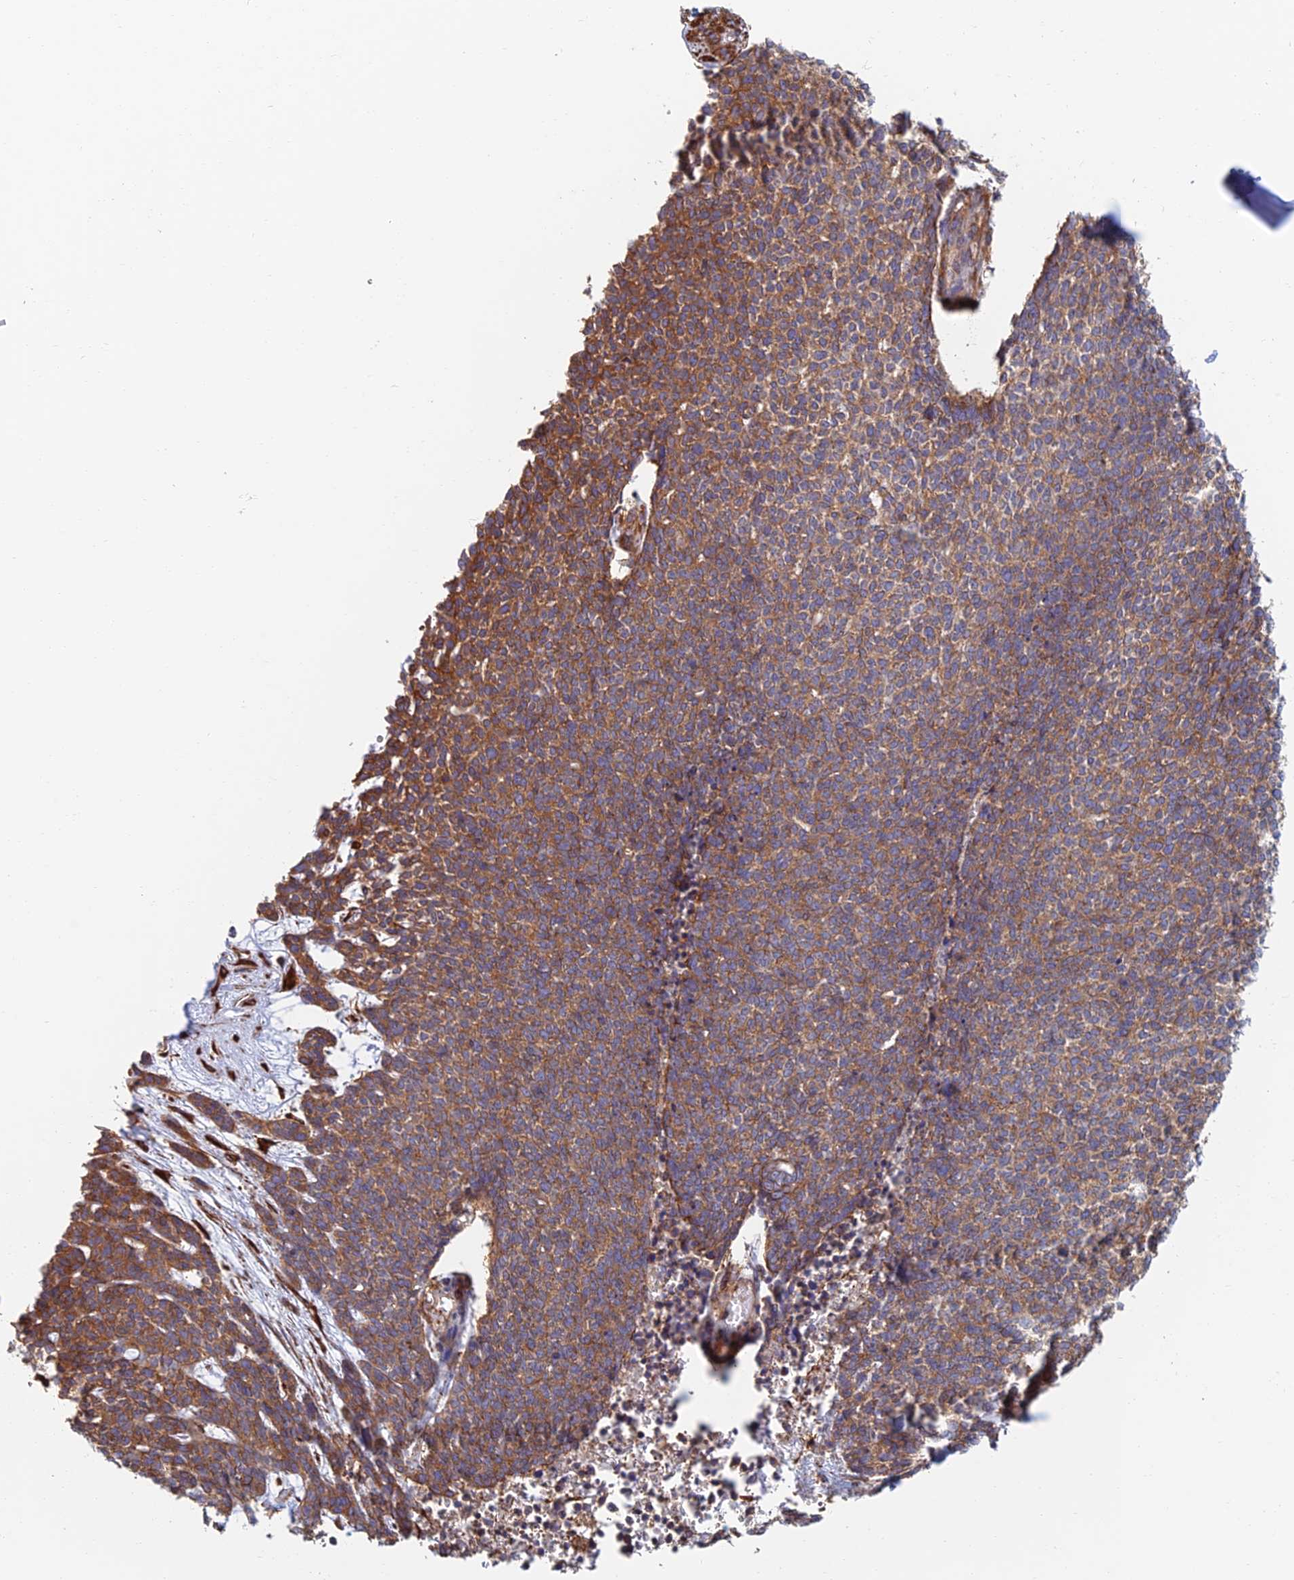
{"staining": {"intensity": "strong", "quantity": ">75%", "location": "cytoplasmic/membranous"}, "tissue": "skin cancer", "cell_type": "Tumor cells", "image_type": "cancer", "snomed": [{"axis": "morphology", "description": "Basal cell carcinoma"}, {"axis": "topography", "description": "Skin"}], "caption": "Strong cytoplasmic/membranous expression for a protein is seen in approximately >75% of tumor cells of skin cancer using immunohistochemistry.", "gene": "PAK4", "patient": {"sex": "female", "age": 84}}